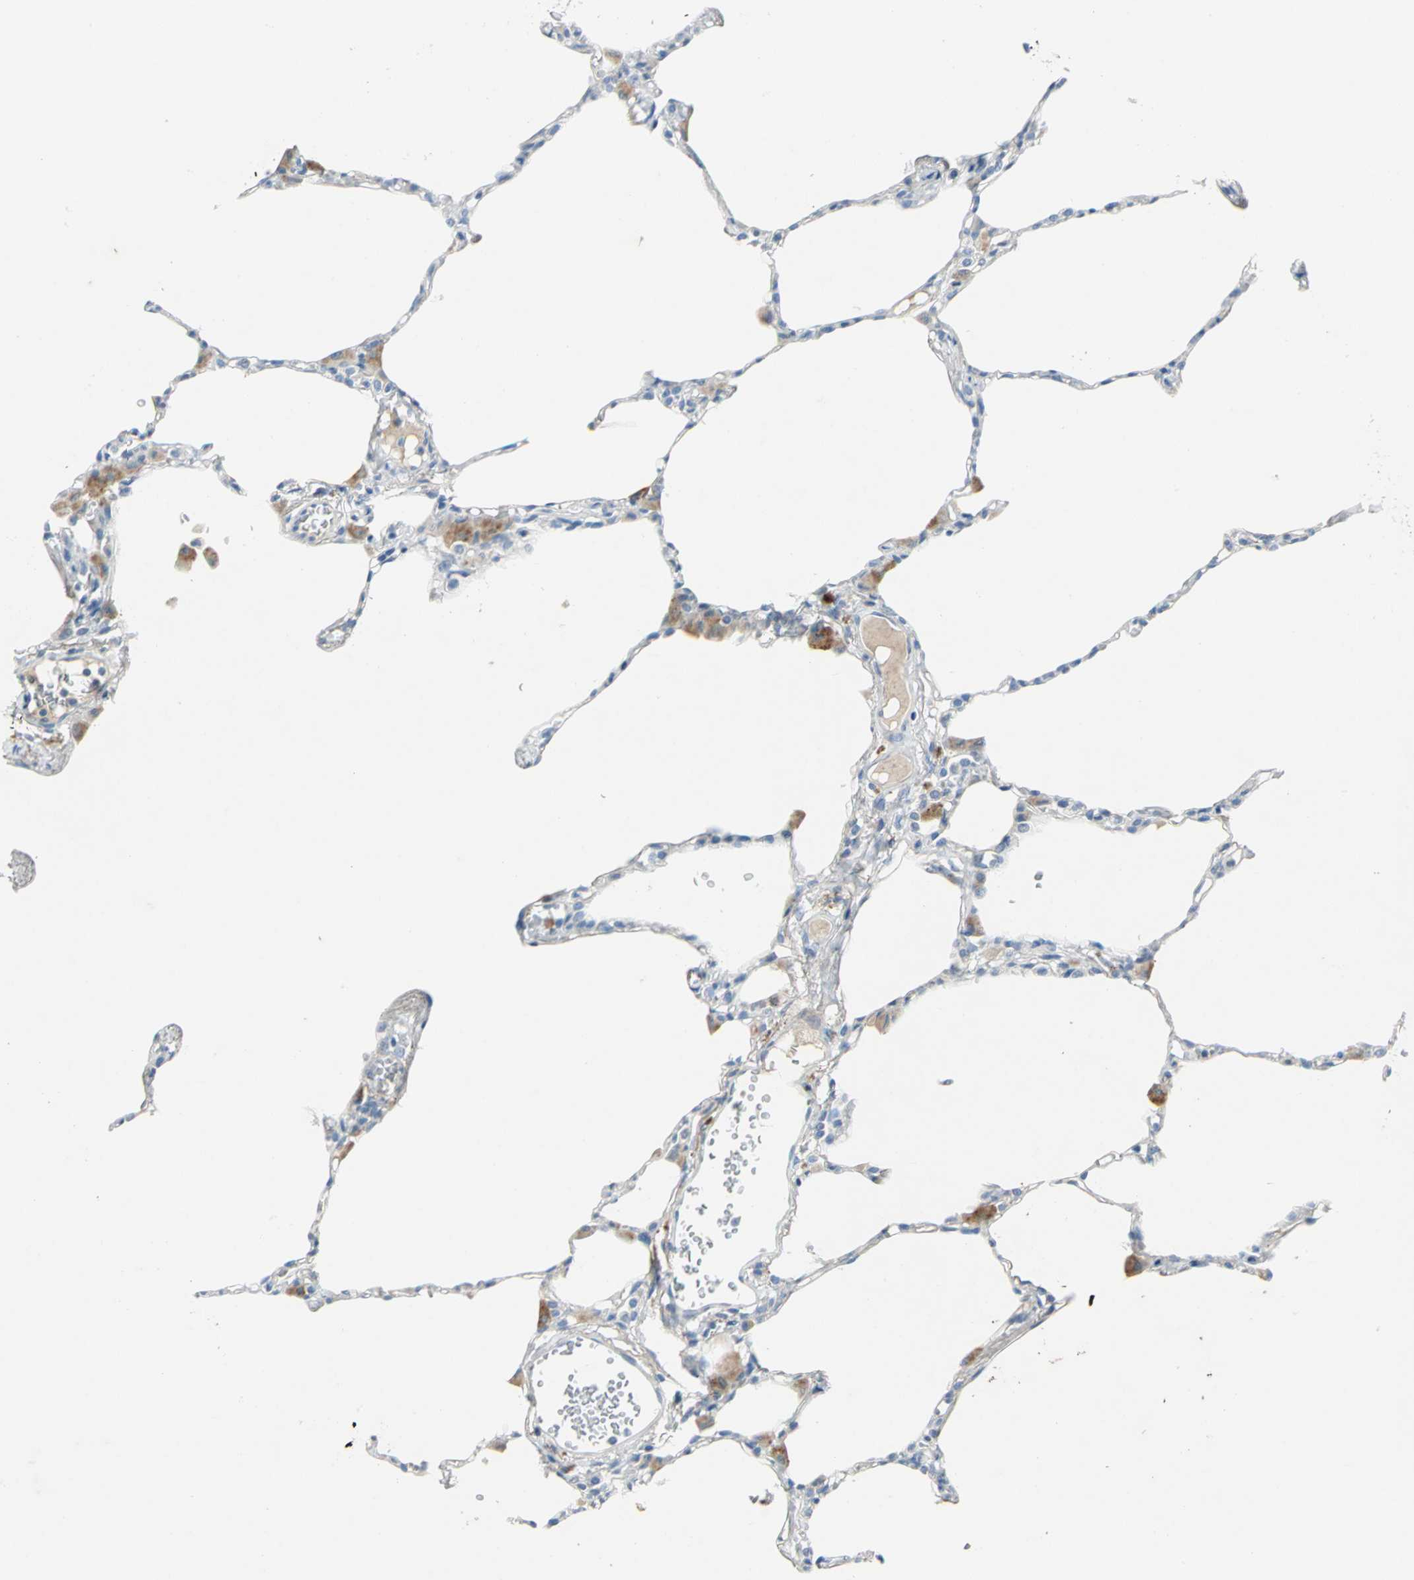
{"staining": {"intensity": "negative", "quantity": "none", "location": "none"}, "tissue": "lung", "cell_type": "Alveolar cells", "image_type": "normal", "snomed": [{"axis": "morphology", "description": "Normal tissue, NOS"}, {"axis": "topography", "description": "Lung"}], "caption": "Immunohistochemistry (IHC) of unremarkable human lung reveals no staining in alveolar cells. The staining is performed using DAB (3,3'-diaminobenzidine) brown chromogen with nuclei counter-stained in using hematoxylin.", "gene": "PTGDS", "patient": {"sex": "female", "age": 49}}